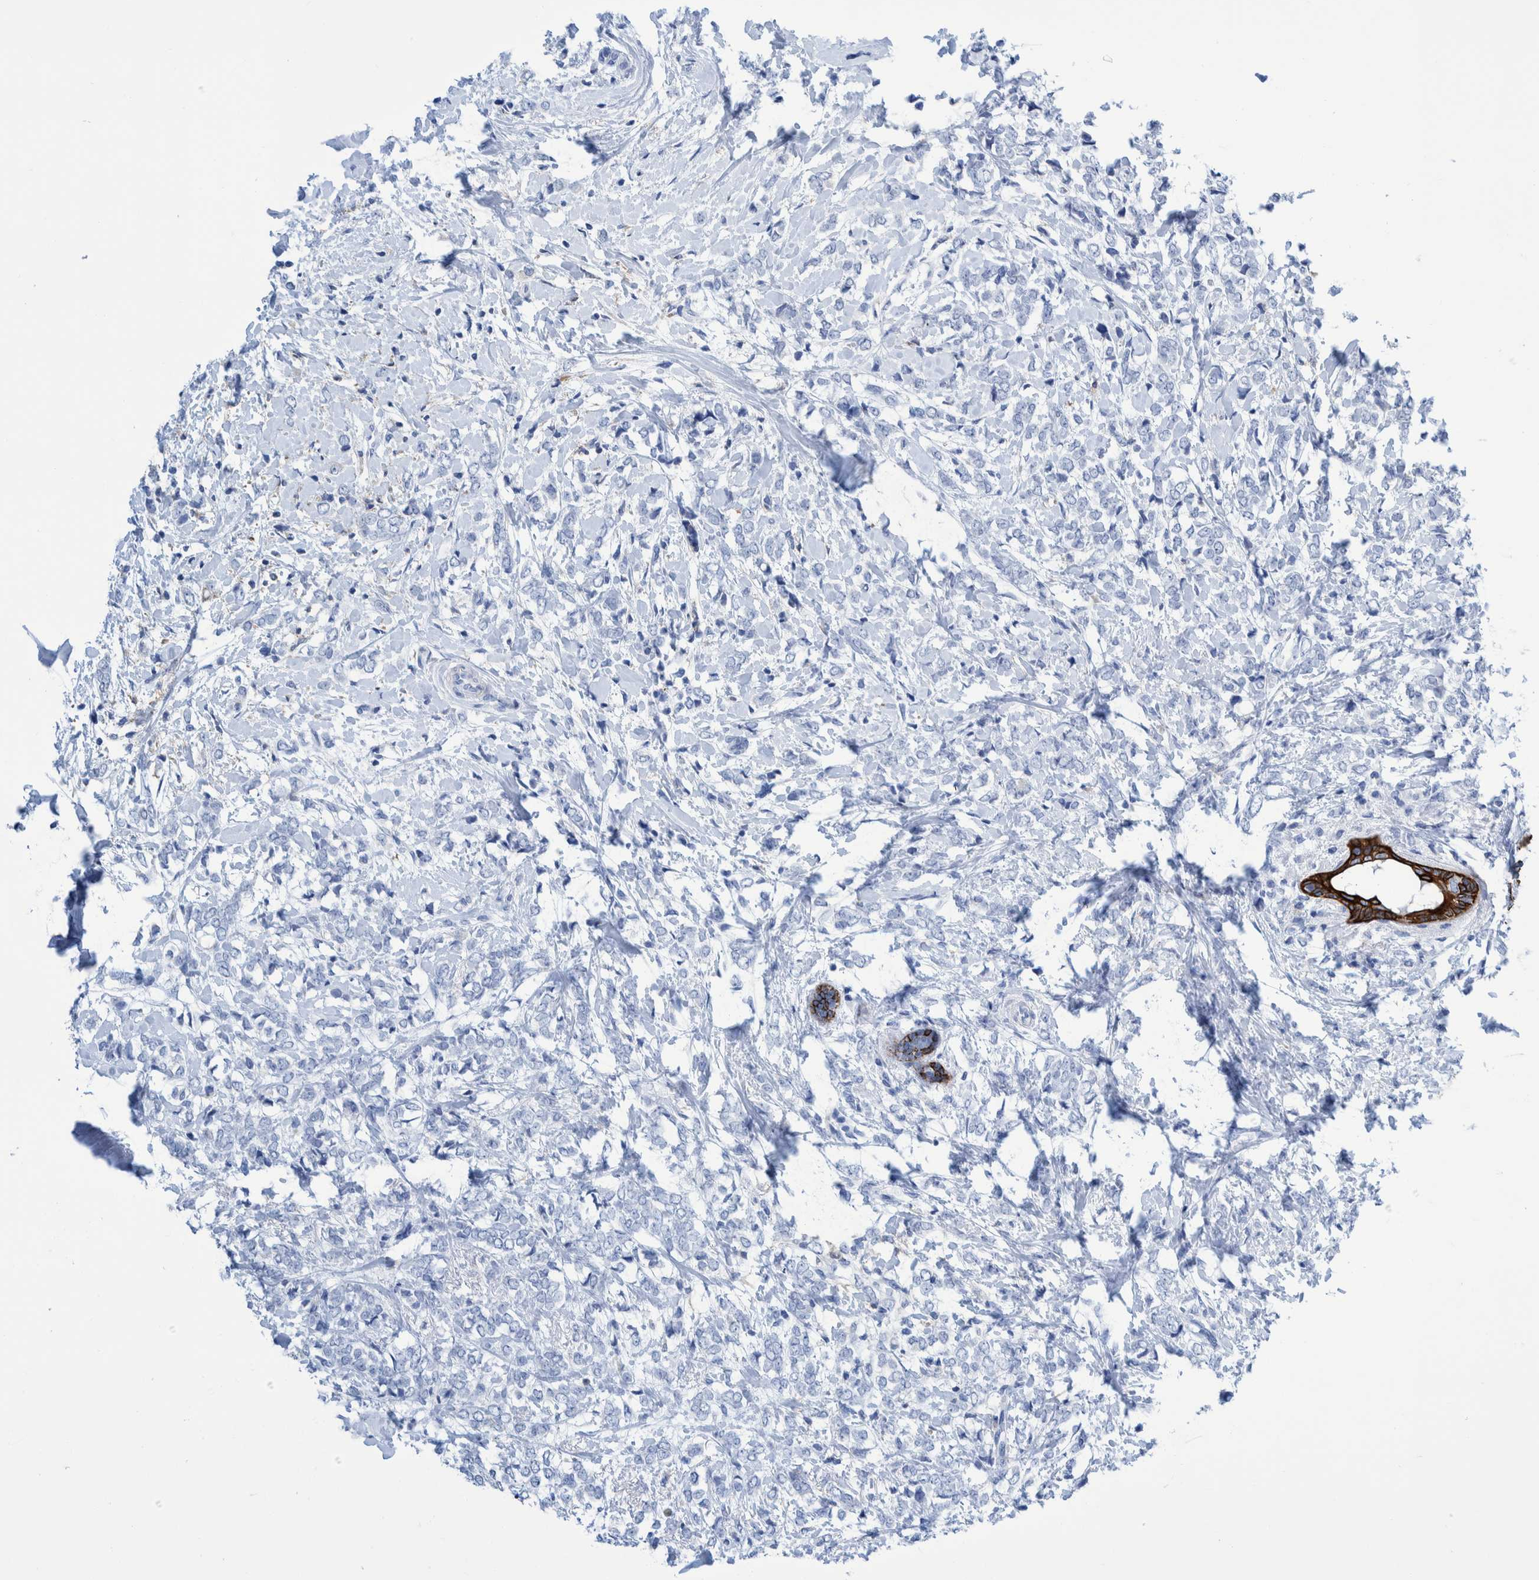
{"staining": {"intensity": "negative", "quantity": "none", "location": "none"}, "tissue": "breast cancer", "cell_type": "Tumor cells", "image_type": "cancer", "snomed": [{"axis": "morphology", "description": "Normal tissue, NOS"}, {"axis": "morphology", "description": "Lobular carcinoma"}, {"axis": "topography", "description": "Breast"}], "caption": "Photomicrograph shows no protein expression in tumor cells of lobular carcinoma (breast) tissue.", "gene": "KRT14", "patient": {"sex": "female", "age": 47}}